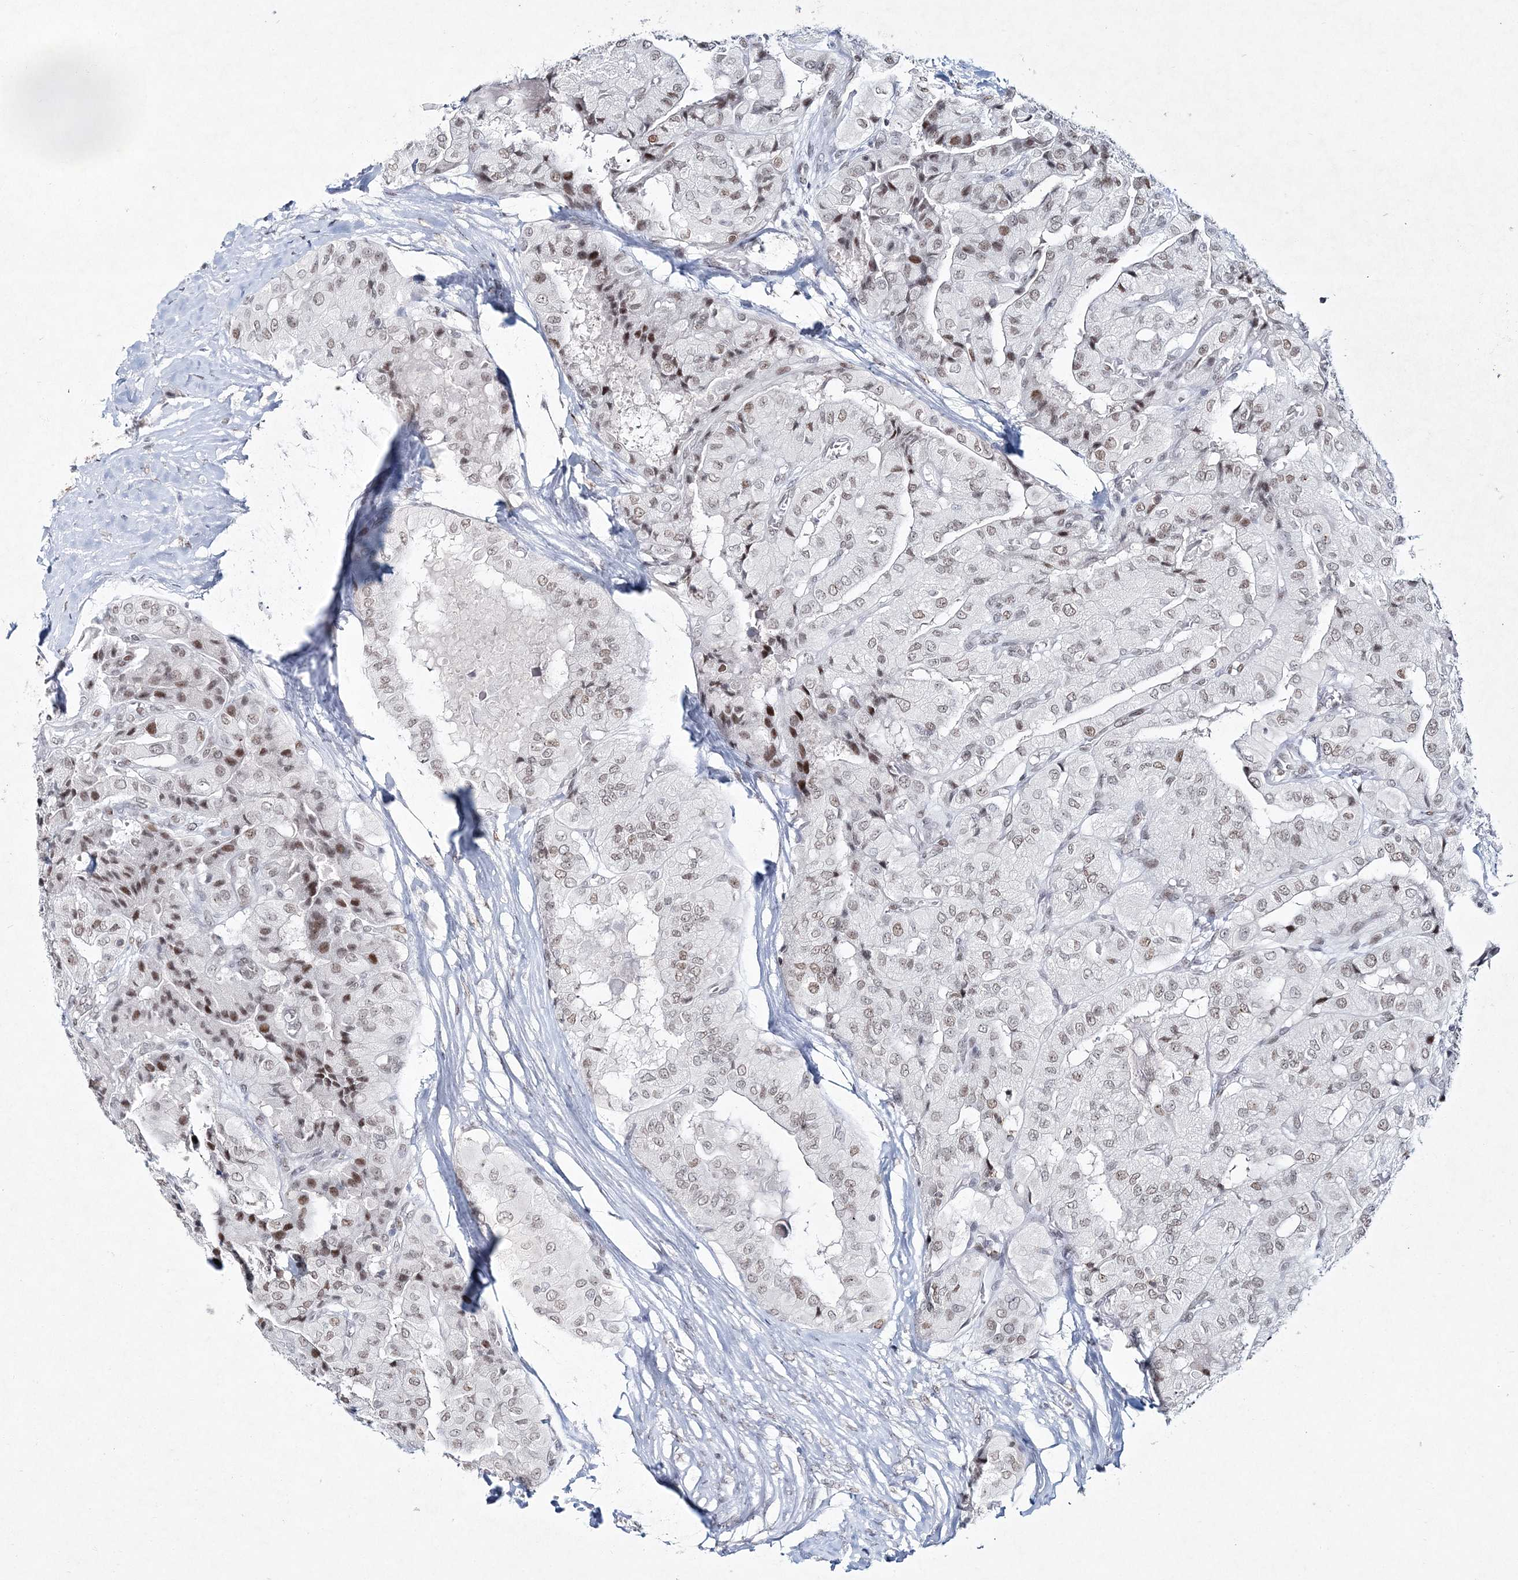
{"staining": {"intensity": "moderate", "quantity": "<25%", "location": "nuclear"}, "tissue": "thyroid cancer", "cell_type": "Tumor cells", "image_type": "cancer", "snomed": [{"axis": "morphology", "description": "Papillary adenocarcinoma, NOS"}, {"axis": "topography", "description": "Thyroid gland"}], "caption": "Immunohistochemistry (IHC) histopathology image of neoplastic tissue: thyroid cancer stained using immunohistochemistry (IHC) shows low levels of moderate protein expression localized specifically in the nuclear of tumor cells, appearing as a nuclear brown color.", "gene": "LRRFIP2", "patient": {"sex": "female", "age": 59}}